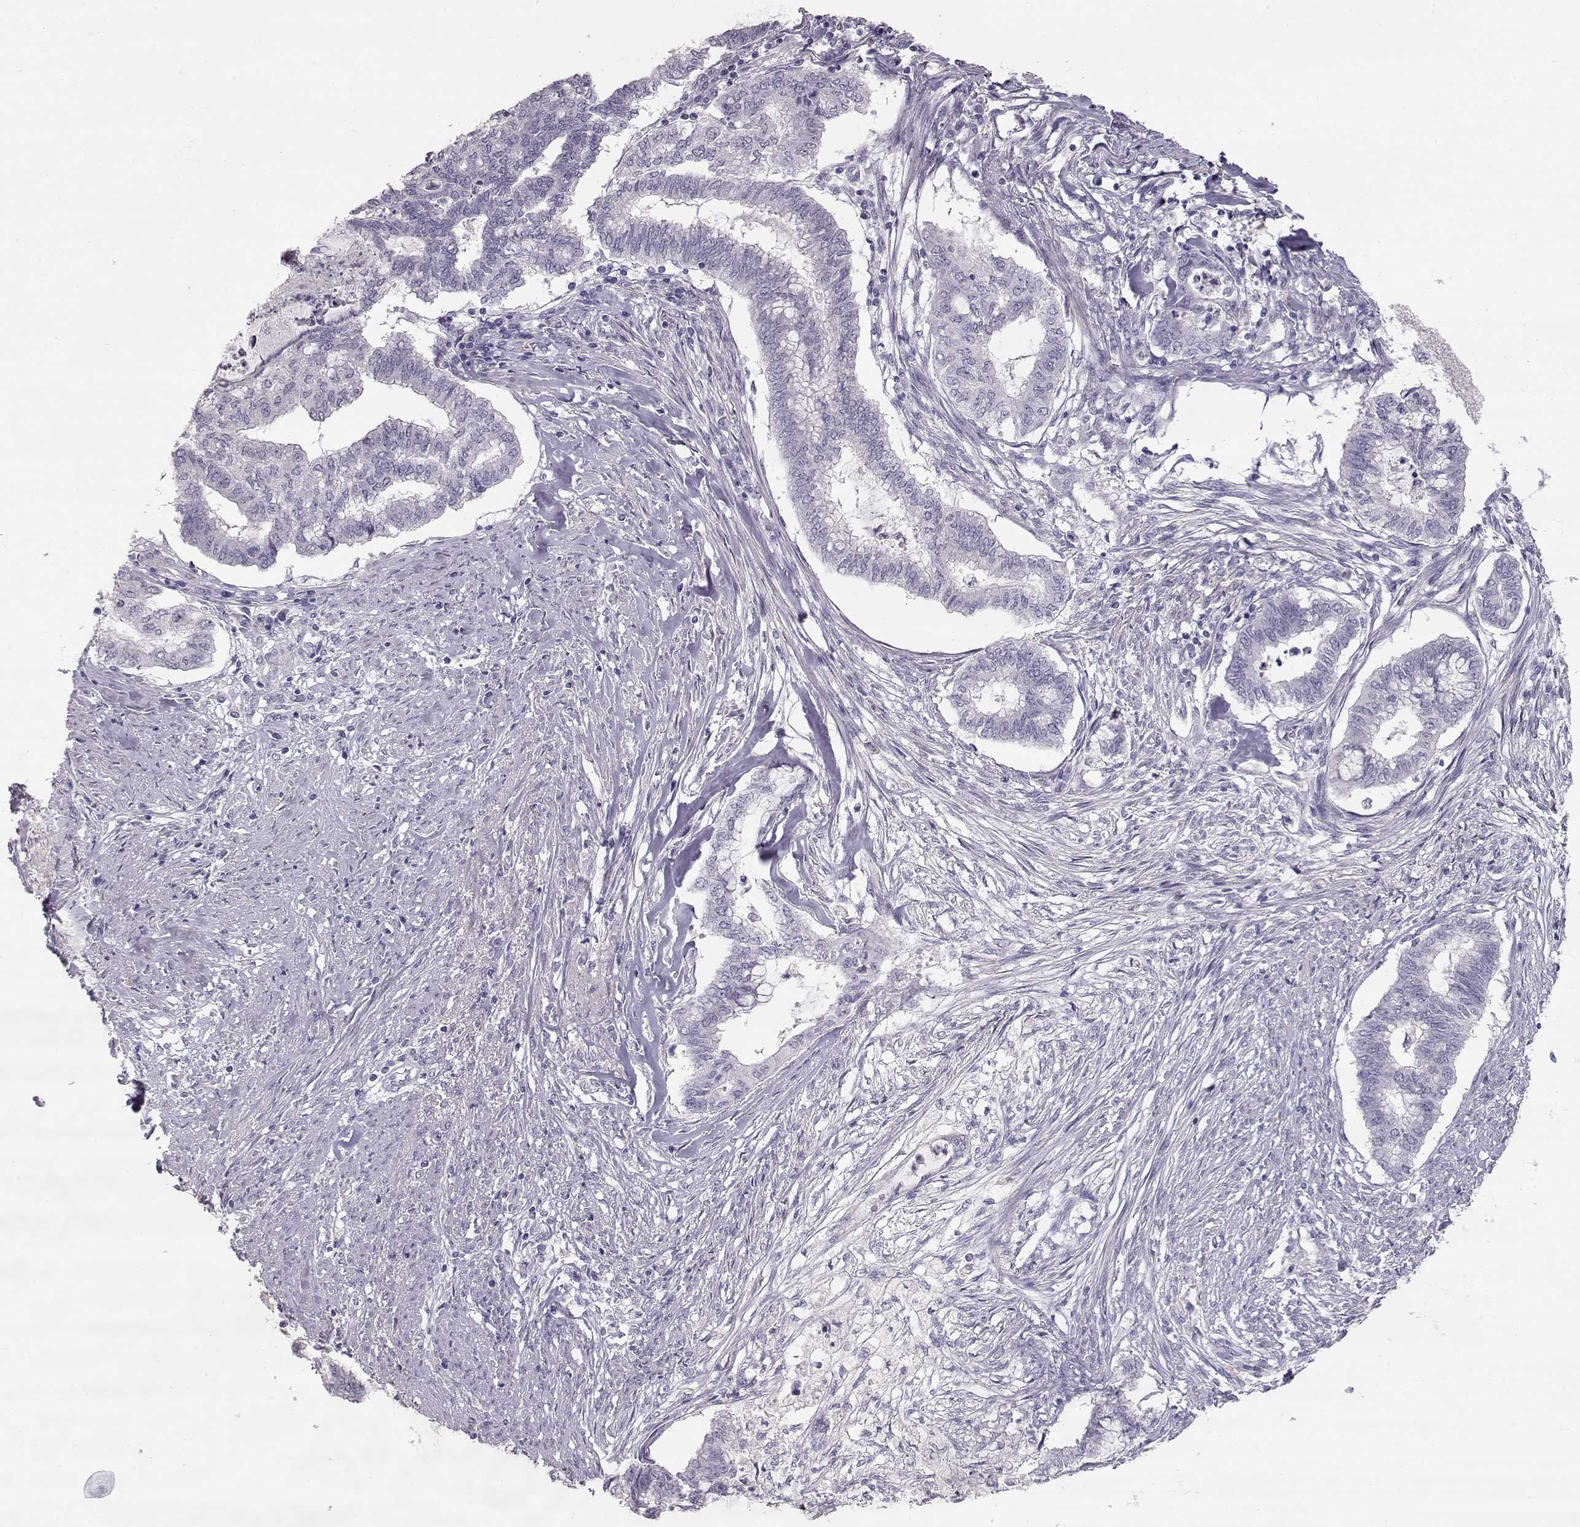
{"staining": {"intensity": "negative", "quantity": "none", "location": "none"}, "tissue": "endometrial cancer", "cell_type": "Tumor cells", "image_type": "cancer", "snomed": [{"axis": "morphology", "description": "Adenocarcinoma, NOS"}, {"axis": "topography", "description": "Endometrium"}], "caption": "Endometrial cancer (adenocarcinoma) stained for a protein using IHC shows no expression tumor cells.", "gene": "SLC18A1", "patient": {"sex": "female", "age": 79}}